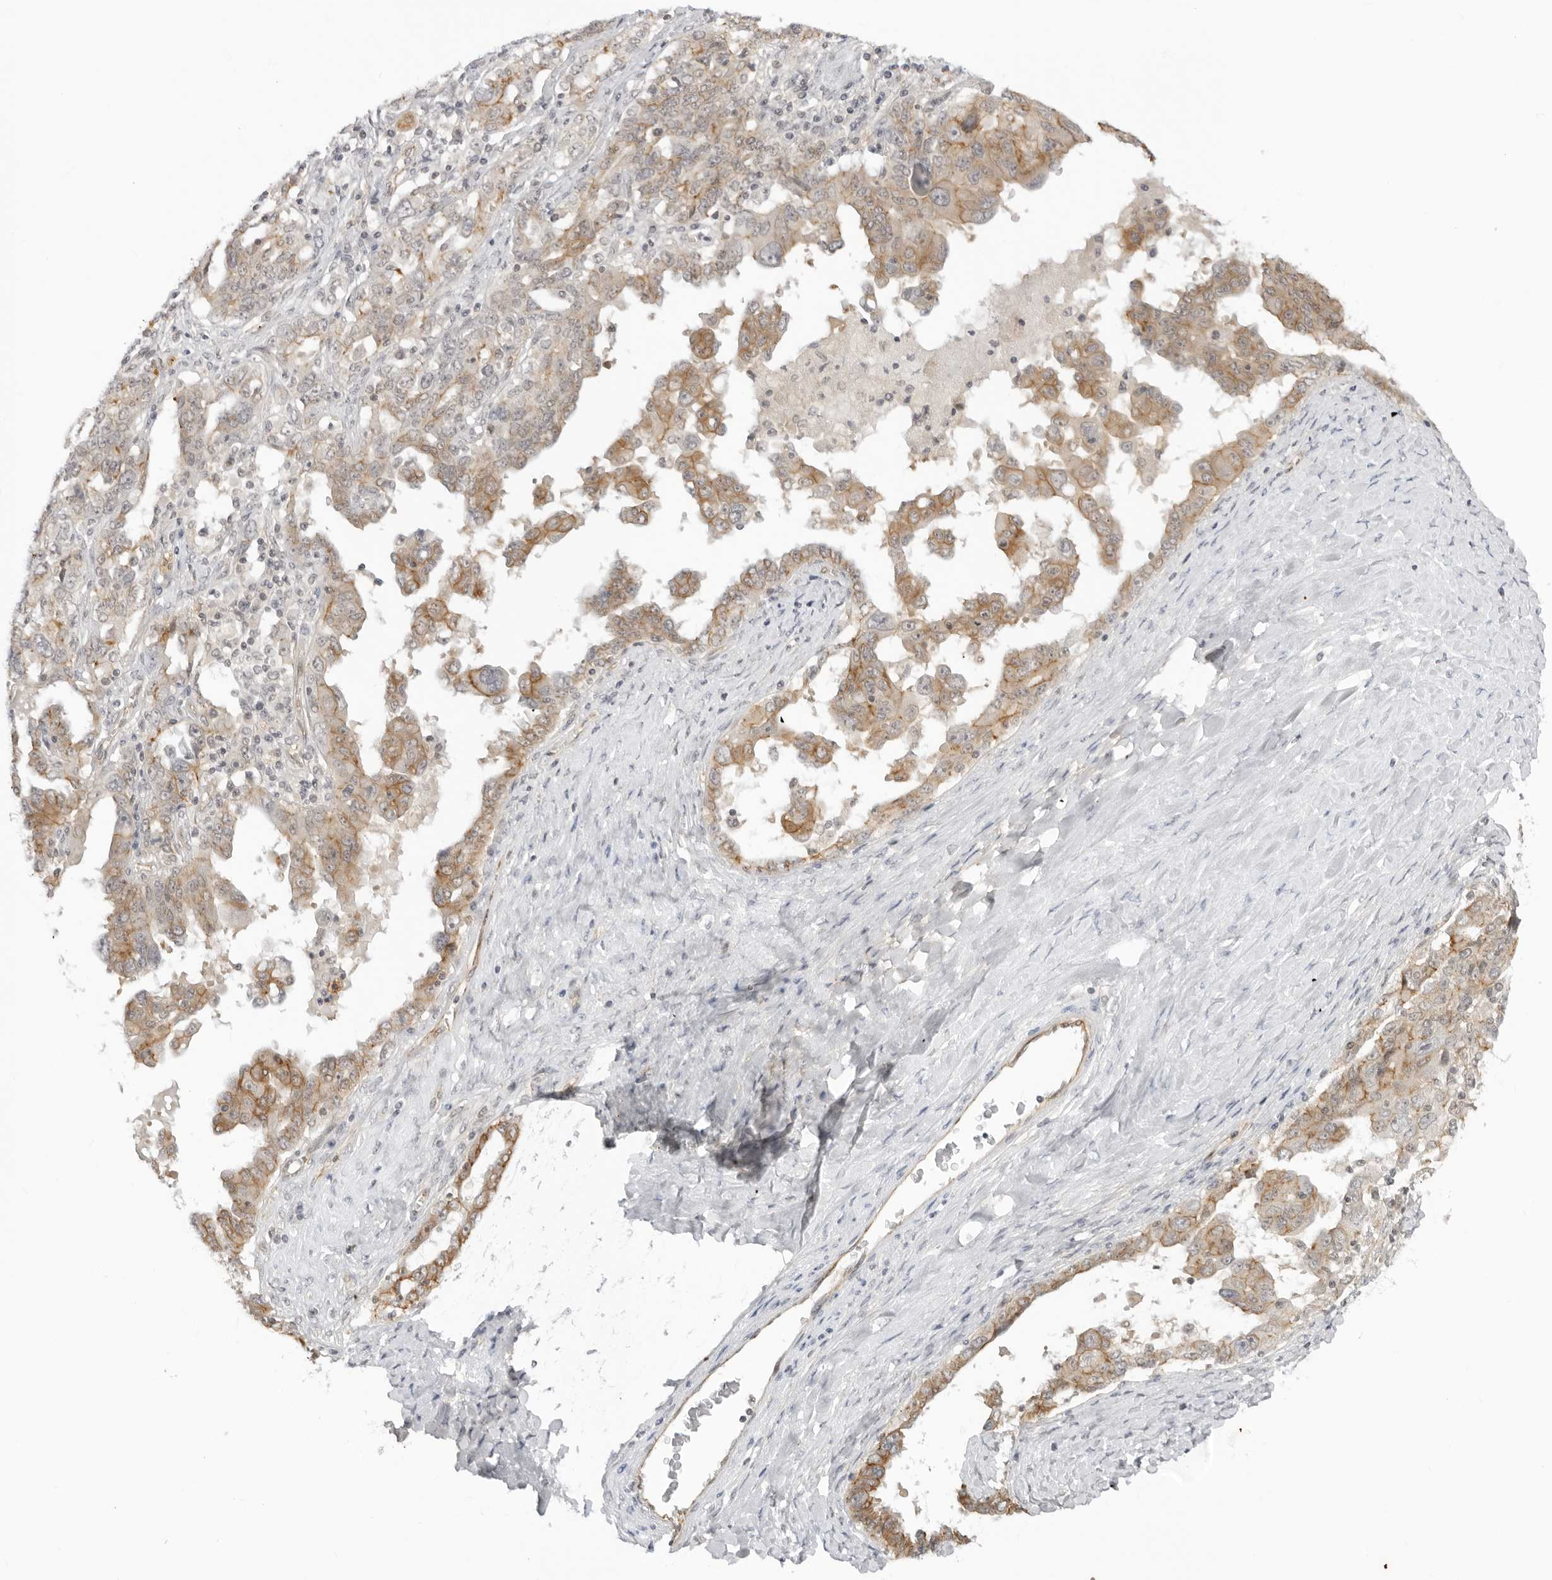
{"staining": {"intensity": "moderate", "quantity": ">75%", "location": "cytoplasmic/membranous"}, "tissue": "ovarian cancer", "cell_type": "Tumor cells", "image_type": "cancer", "snomed": [{"axis": "morphology", "description": "Carcinoma, endometroid"}, {"axis": "topography", "description": "Ovary"}], "caption": "IHC photomicrograph of neoplastic tissue: endometroid carcinoma (ovarian) stained using immunohistochemistry (IHC) reveals medium levels of moderate protein expression localized specifically in the cytoplasmic/membranous of tumor cells, appearing as a cytoplasmic/membranous brown color.", "gene": "TRAPPC3", "patient": {"sex": "female", "age": 62}}